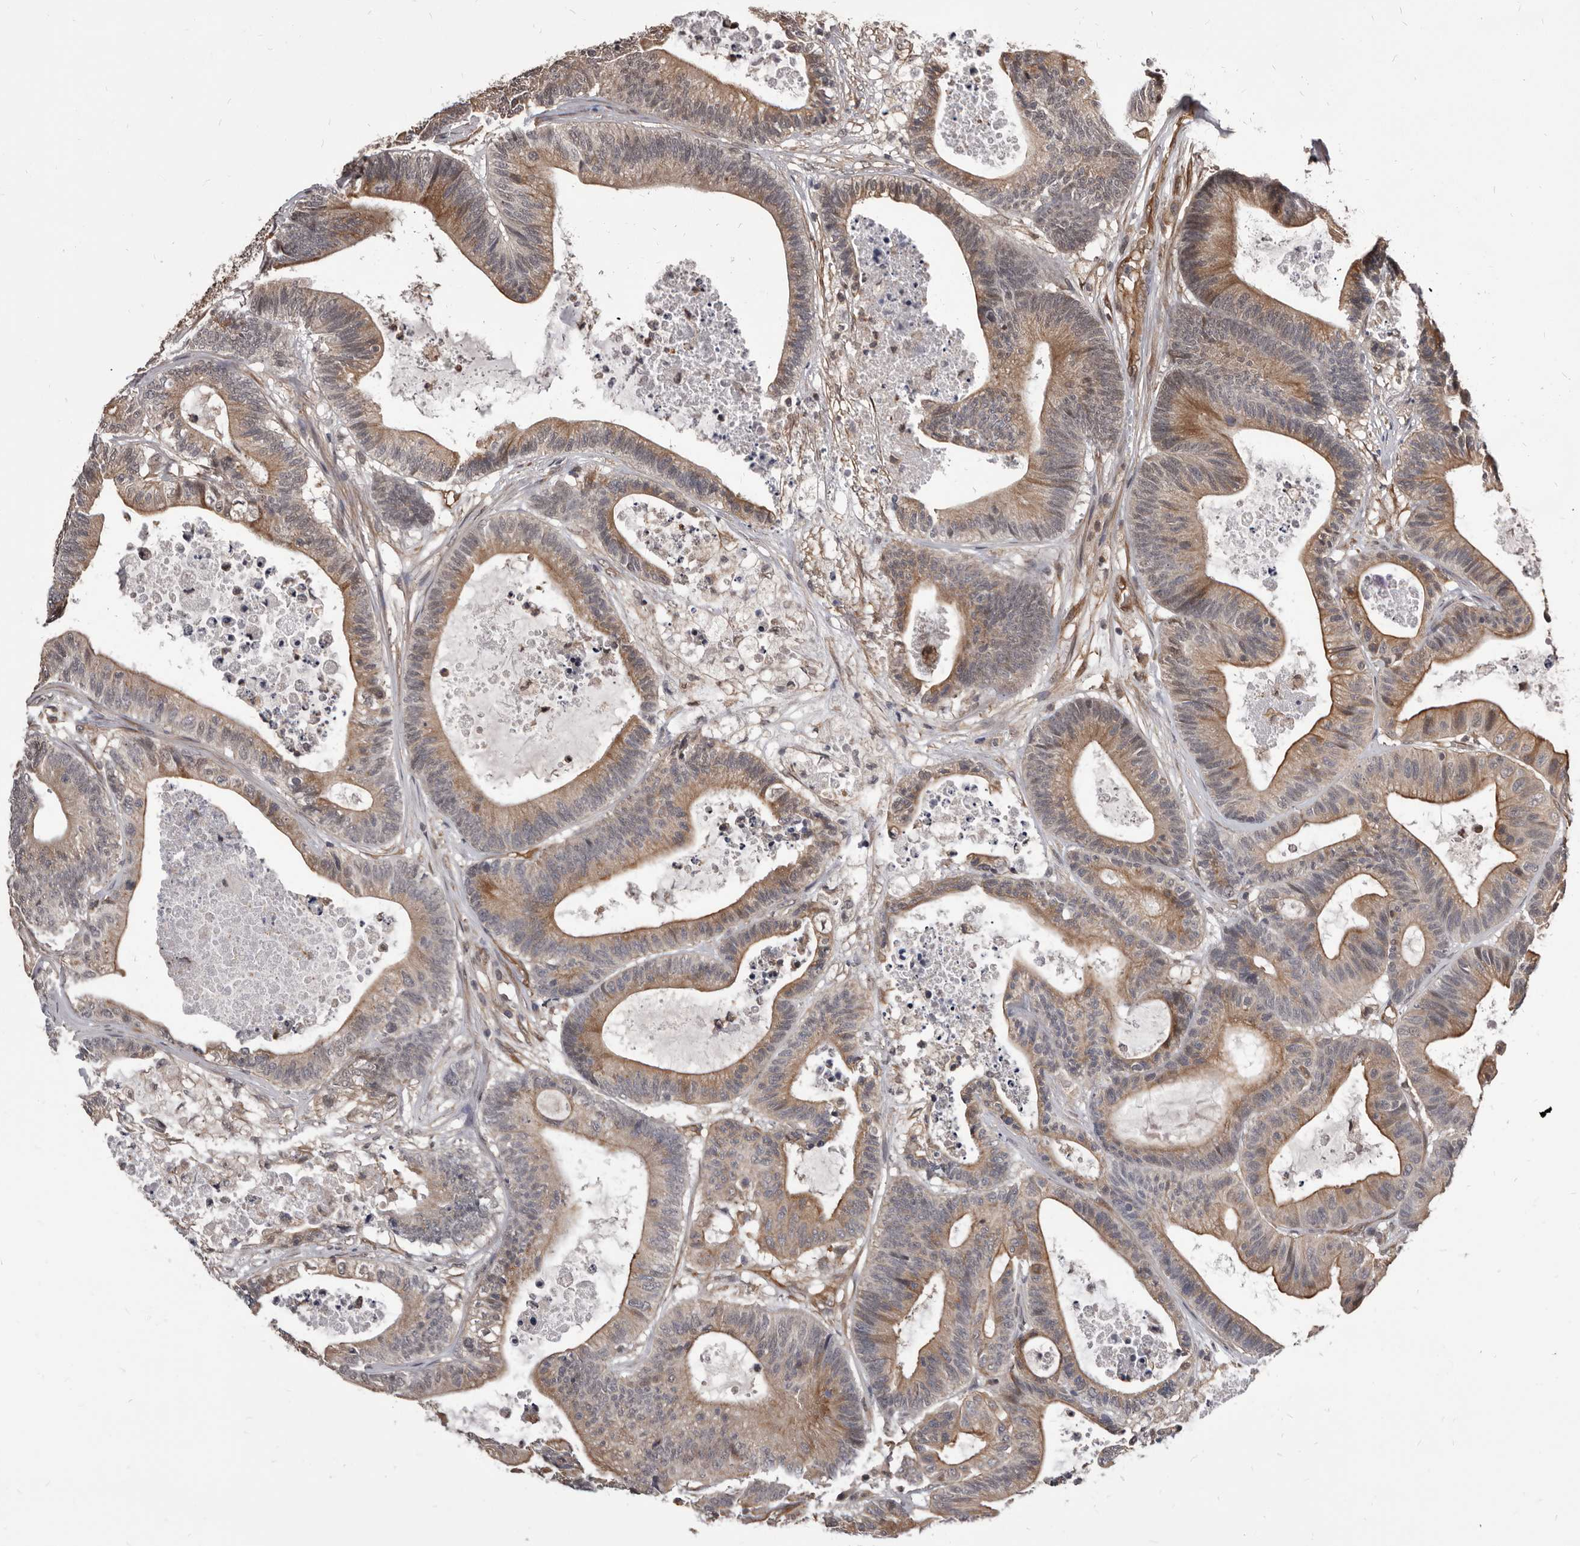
{"staining": {"intensity": "moderate", "quantity": ">75%", "location": "cytoplasmic/membranous"}, "tissue": "colorectal cancer", "cell_type": "Tumor cells", "image_type": "cancer", "snomed": [{"axis": "morphology", "description": "Adenocarcinoma, NOS"}, {"axis": "topography", "description": "Colon"}], "caption": "Approximately >75% of tumor cells in human adenocarcinoma (colorectal) reveal moderate cytoplasmic/membranous protein positivity as visualized by brown immunohistochemical staining.", "gene": "ADAMTS20", "patient": {"sex": "female", "age": 84}}